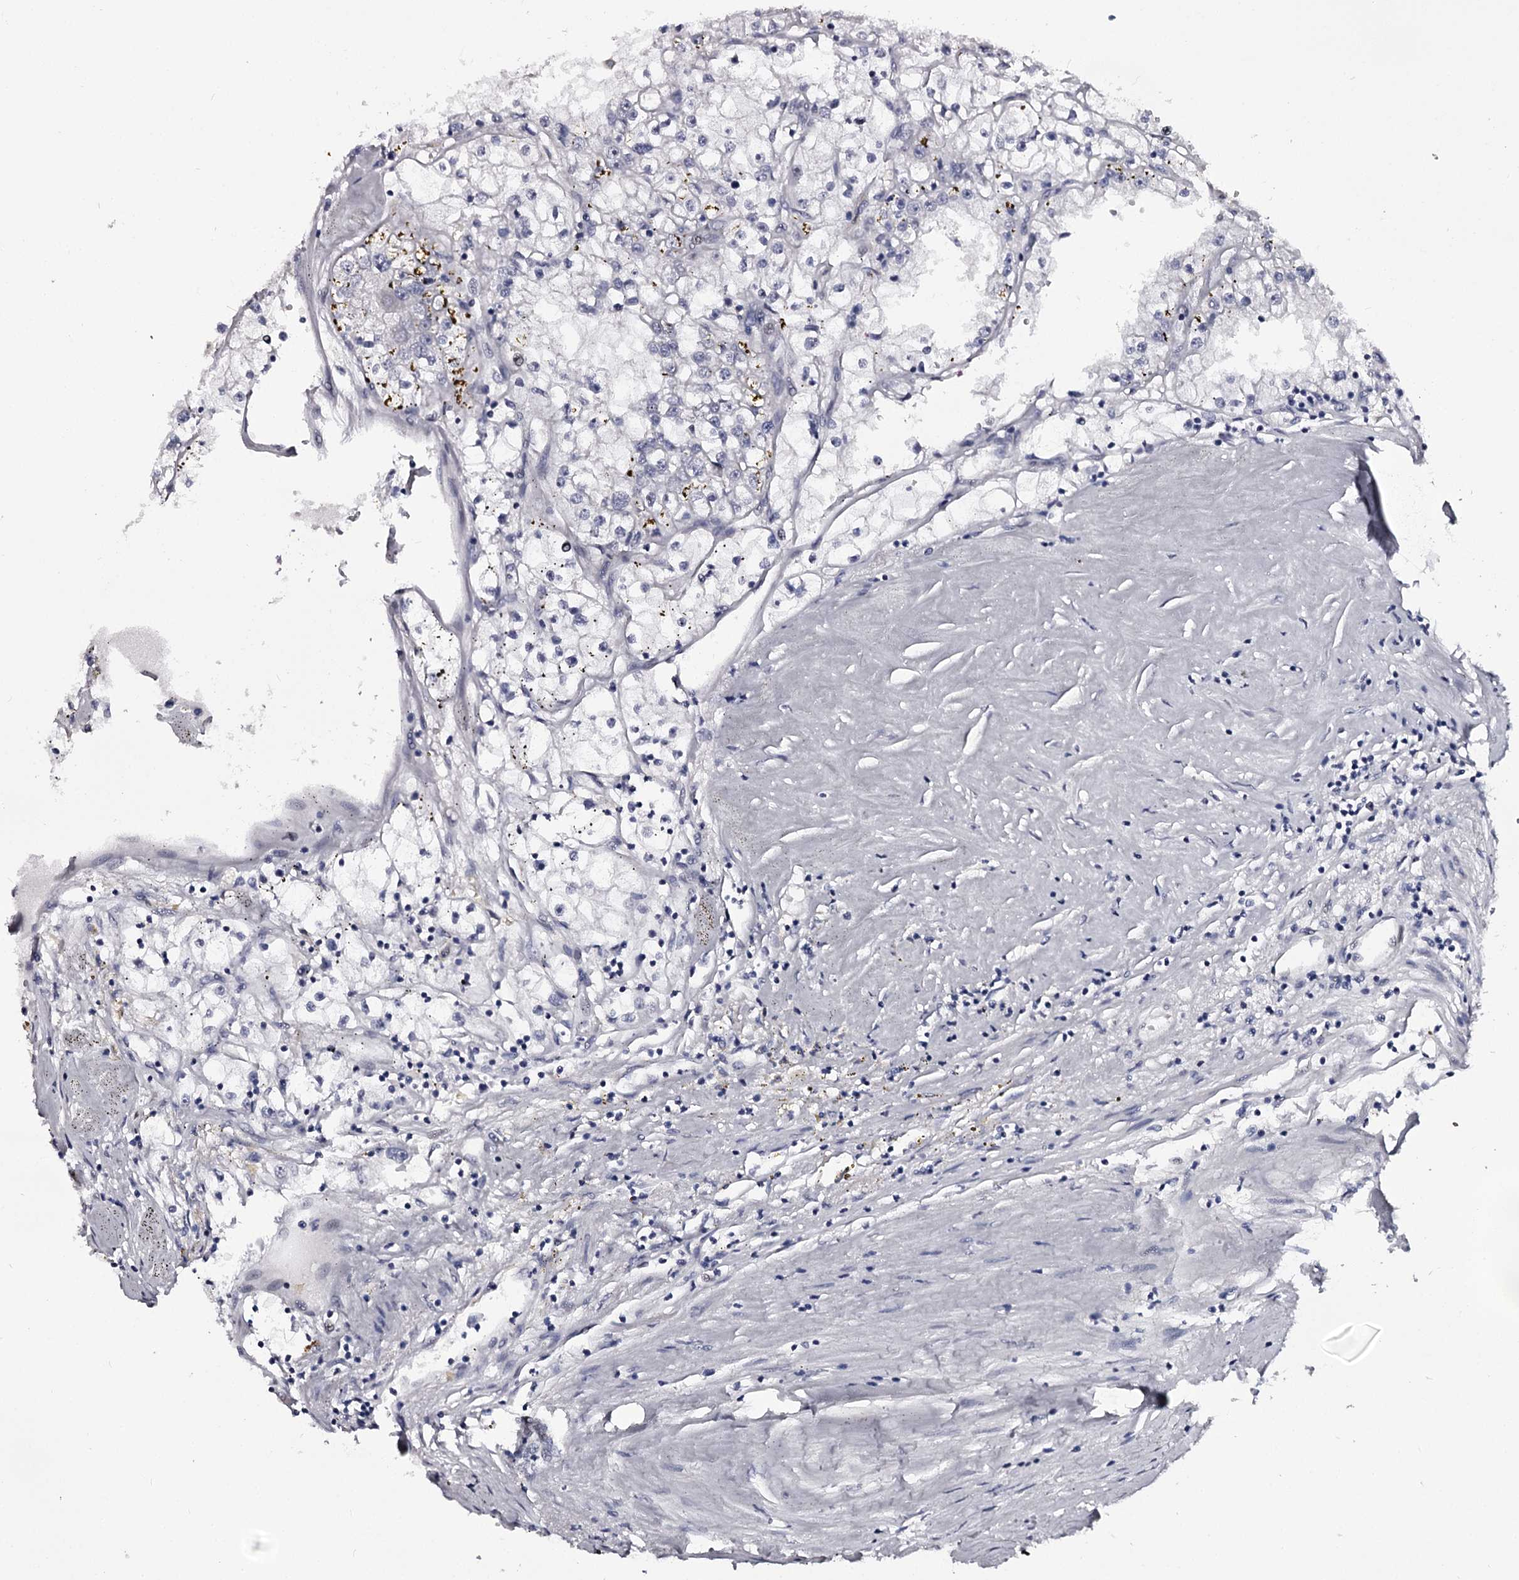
{"staining": {"intensity": "negative", "quantity": "none", "location": "none"}, "tissue": "renal cancer", "cell_type": "Tumor cells", "image_type": "cancer", "snomed": [{"axis": "morphology", "description": "Adenocarcinoma, NOS"}, {"axis": "topography", "description": "Kidney"}], "caption": "DAB (3,3'-diaminobenzidine) immunohistochemical staining of renal cancer shows no significant positivity in tumor cells. The staining was performed using DAB (3,3'-diaminobenzidine) to visualize the protein expression in brown, while the nuclei were stained in blue with hematoxylin (Magnification: 20x).", "gene": "OVOL2", "patient": {"sex": "male", "age": 56}}